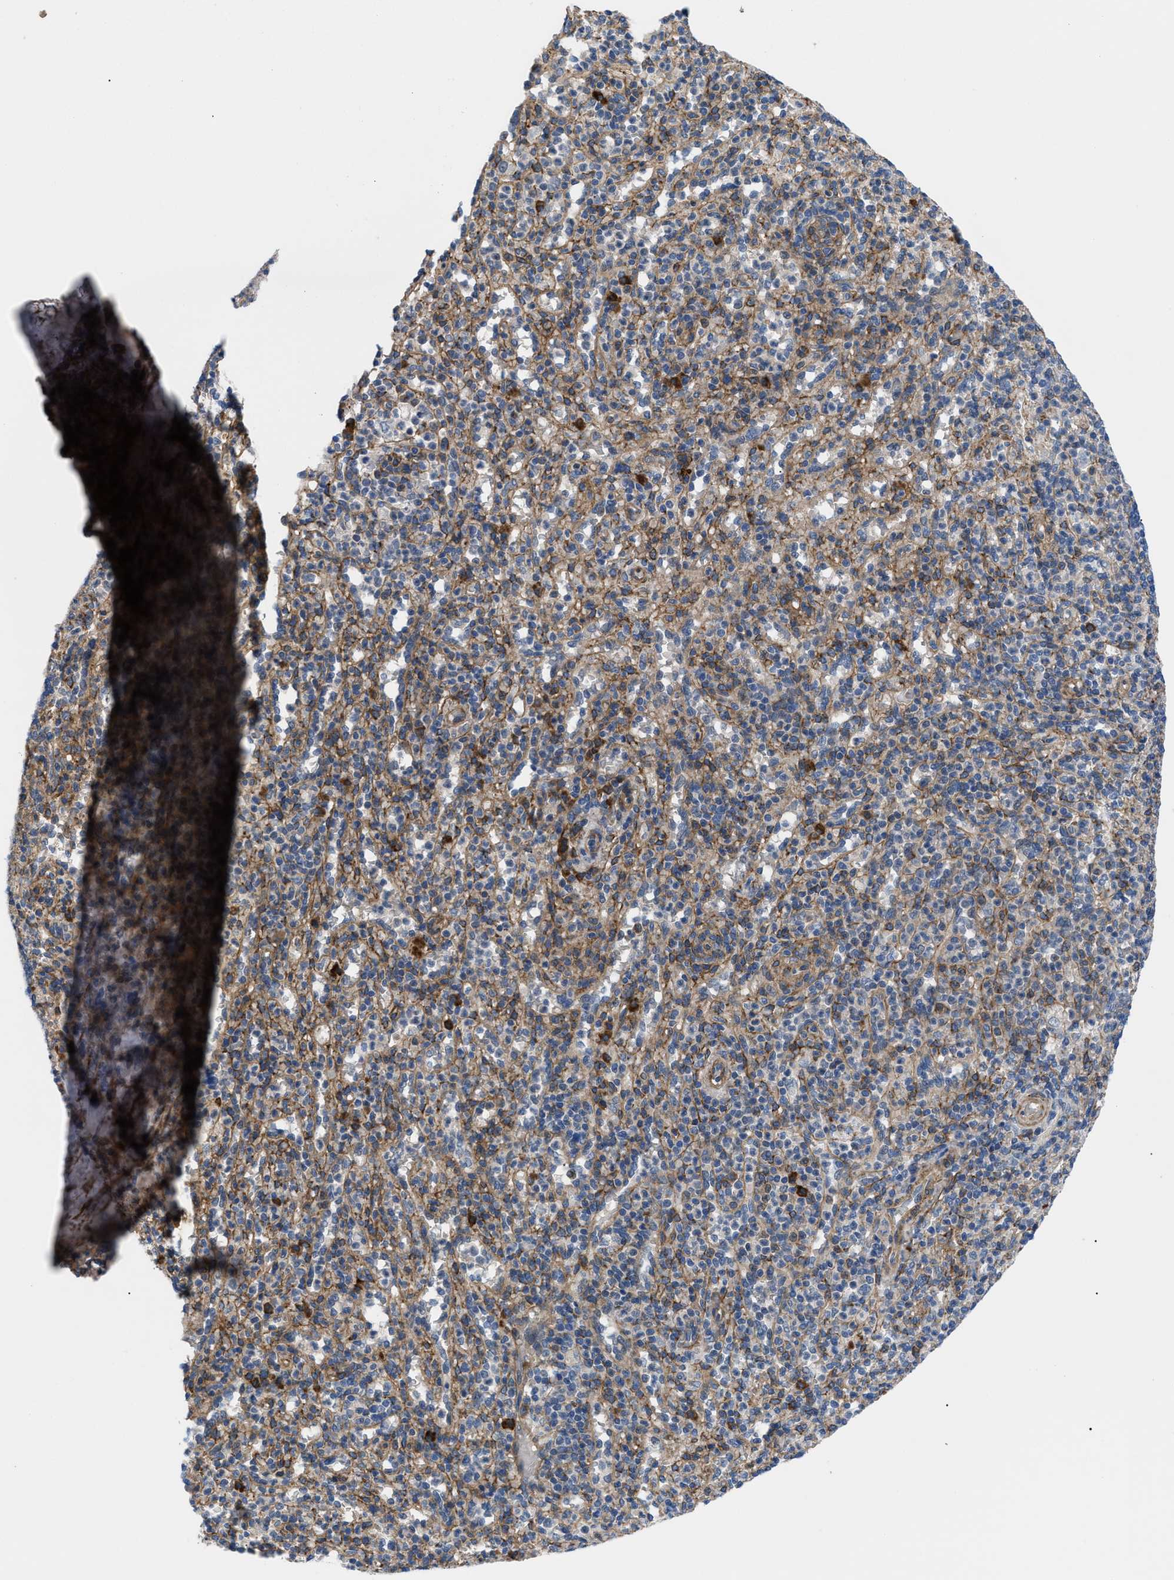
{"staining": {"intensity": "moderate", "quantity": "<25%", "location": "cytoplasmic/membranous"}, "tissue": "spleen", "cell_type": "Cells in red pulp", "image_type": "normal", "snomed": [{"axis": "morphology", "description": "Normal tissue, NOS"}, {"axis": "topography", "description": "Spleen"}], "caption": "A micrograph showing moderate cytoplasmic/membranous expression in approximately <25% of cells in red pulp in unremarkable spleen, as visualized by brown immunohistochemical staining.", "gene": "MYO10", "patient": {"sex": "male", "age": 36}}